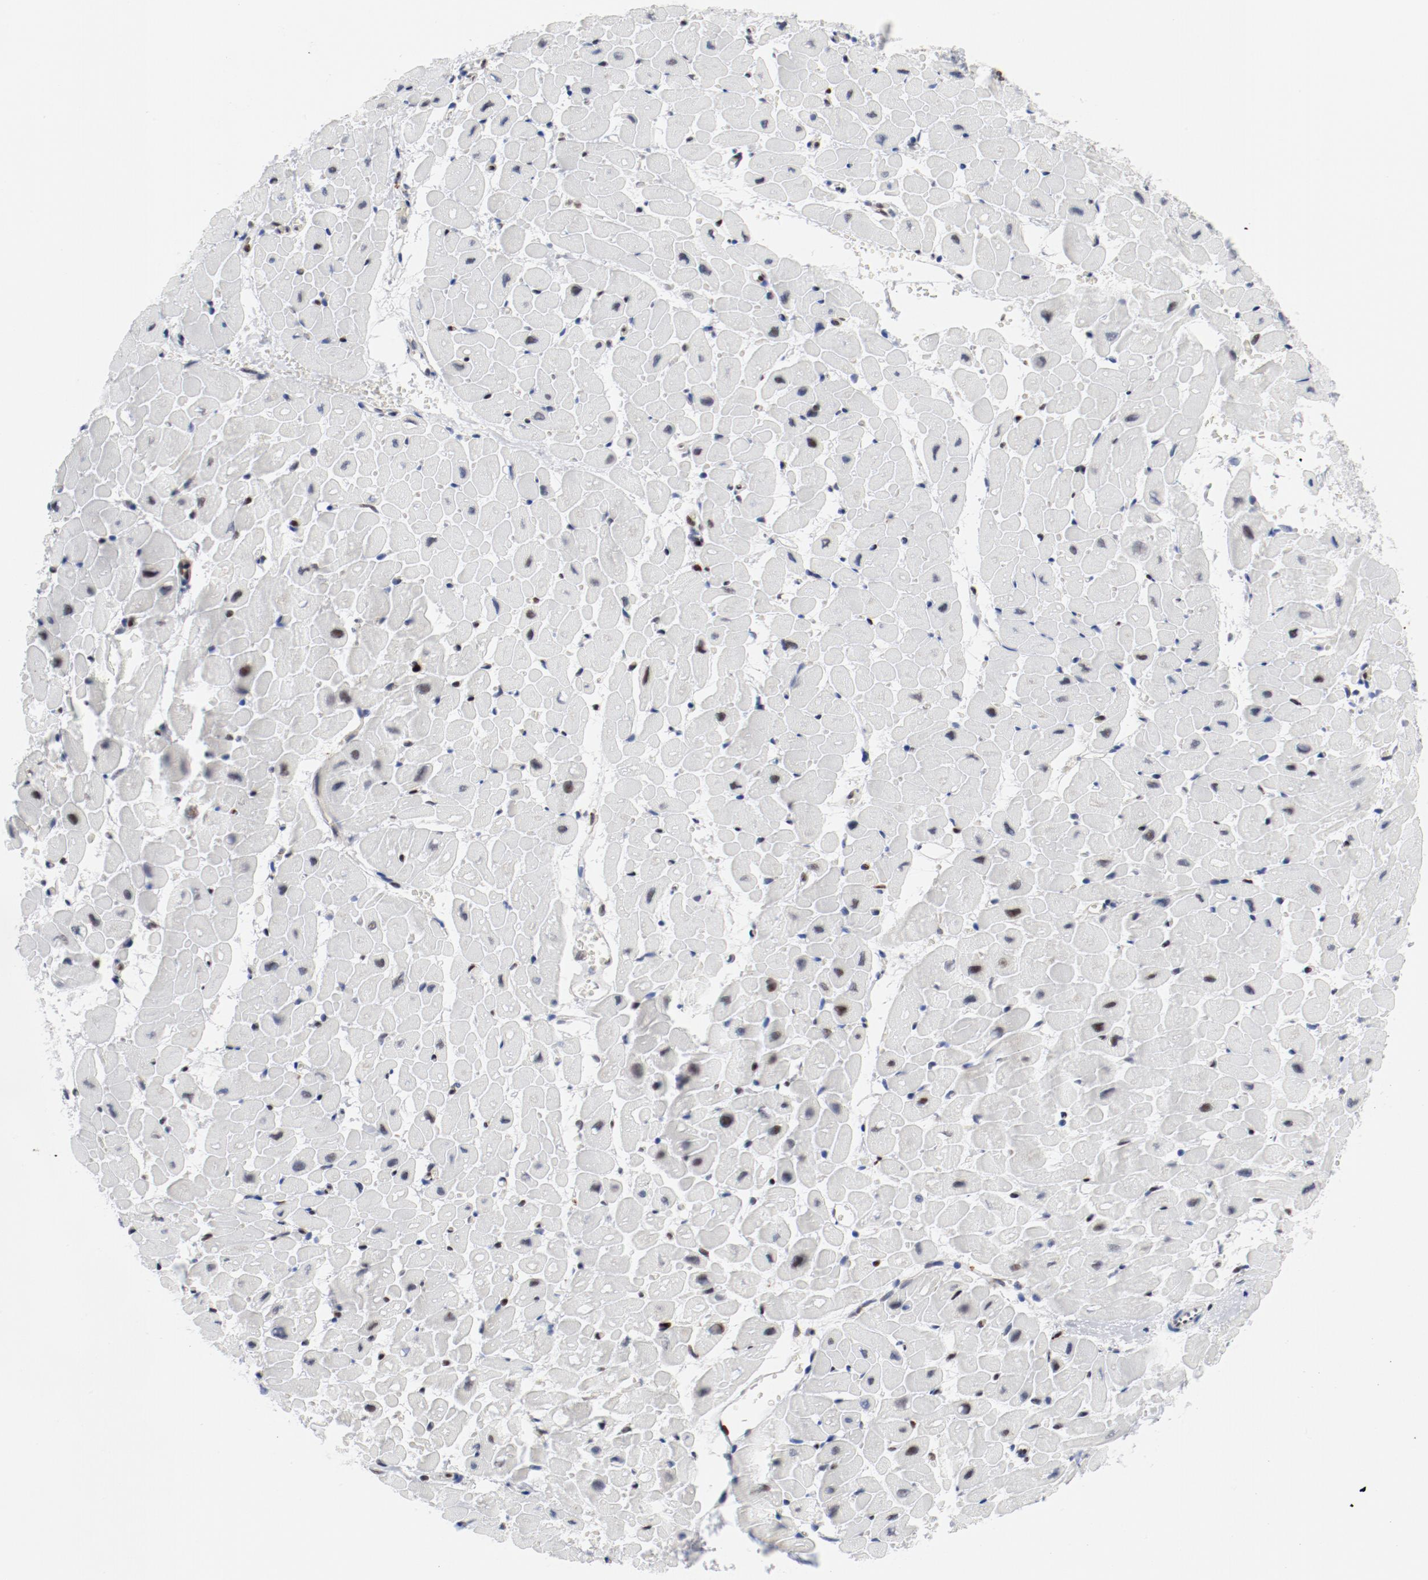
{"staining": {"intensity": "moderate", "quantity": "<25%", "location": "nuclear"}, "tissue": "heart muscle", "cell_type": "Cardiomyocytes", "image_type": "normal", "snomed": [{"axis": "morphology", "description": "Normal tissue, NOS"}, {"axis": "topography", "description": "Heart"}], "caption": "Protein analysis of unremarkable heart muscle shows moderate nuclear expression in approximately <25% of cardiomyocytes. (DAB (3,3'-diaminobenzidine) IHC with brightfield microscopy, high magnification).", "gene": "POLD1", "patient": {"sex": "male", "age": 45}}